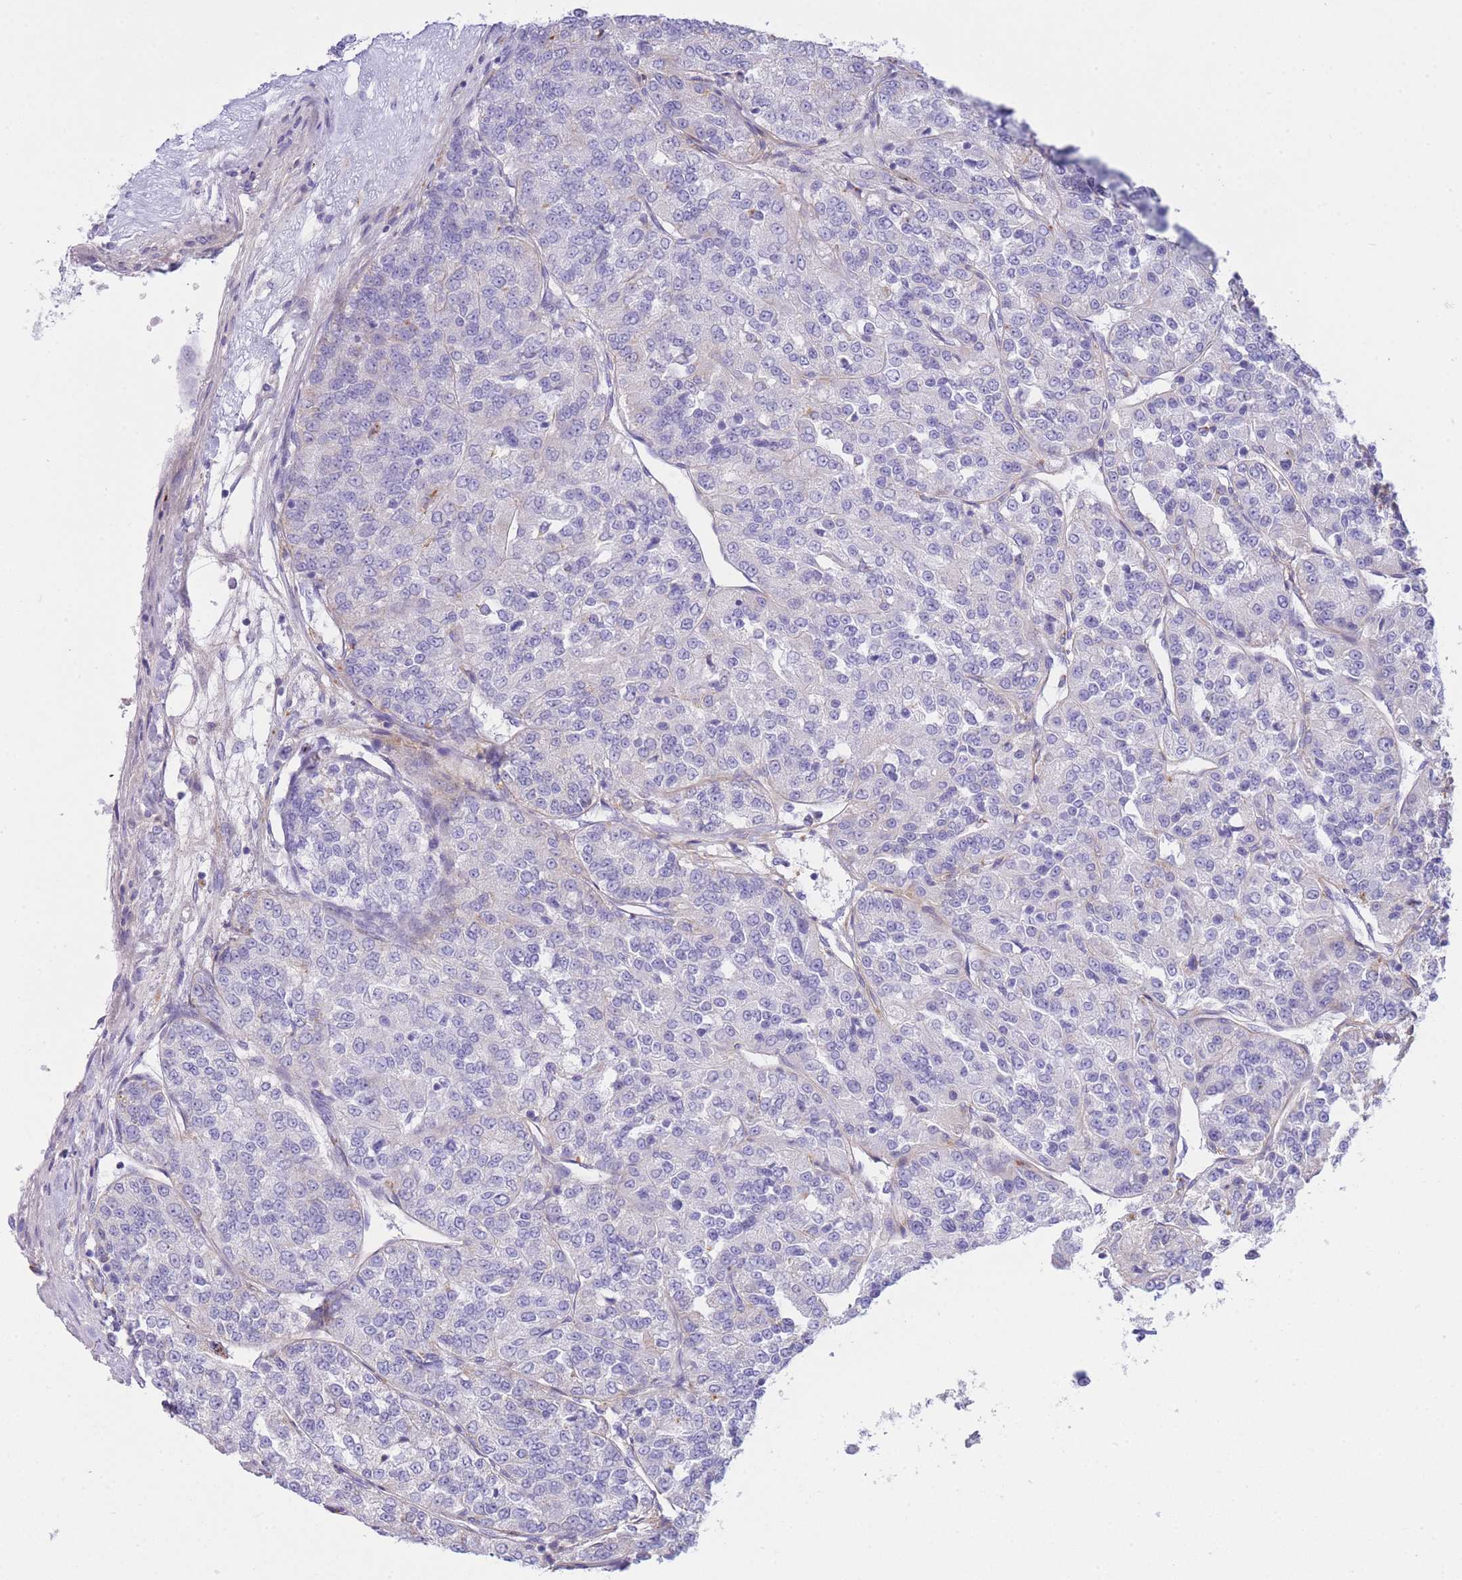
{"staining": {"intensity": "negative", "quantity": "none", "location": "none"}, "tissue": "renal cancer", "cell_type": "Tumor cells", "image_type": "cancer", "snomed": [{"axis": "morphology", "description": "Adenocarcinoma, NOS"}, {"axis": "topography", "description": "Kidney"}], "caption": "IHC of adenocarcinoma (renal) demonstrates no positivity in tumor cells.", "gene": "PLBD1", "patient": {"sex": "female", "age": 63}}